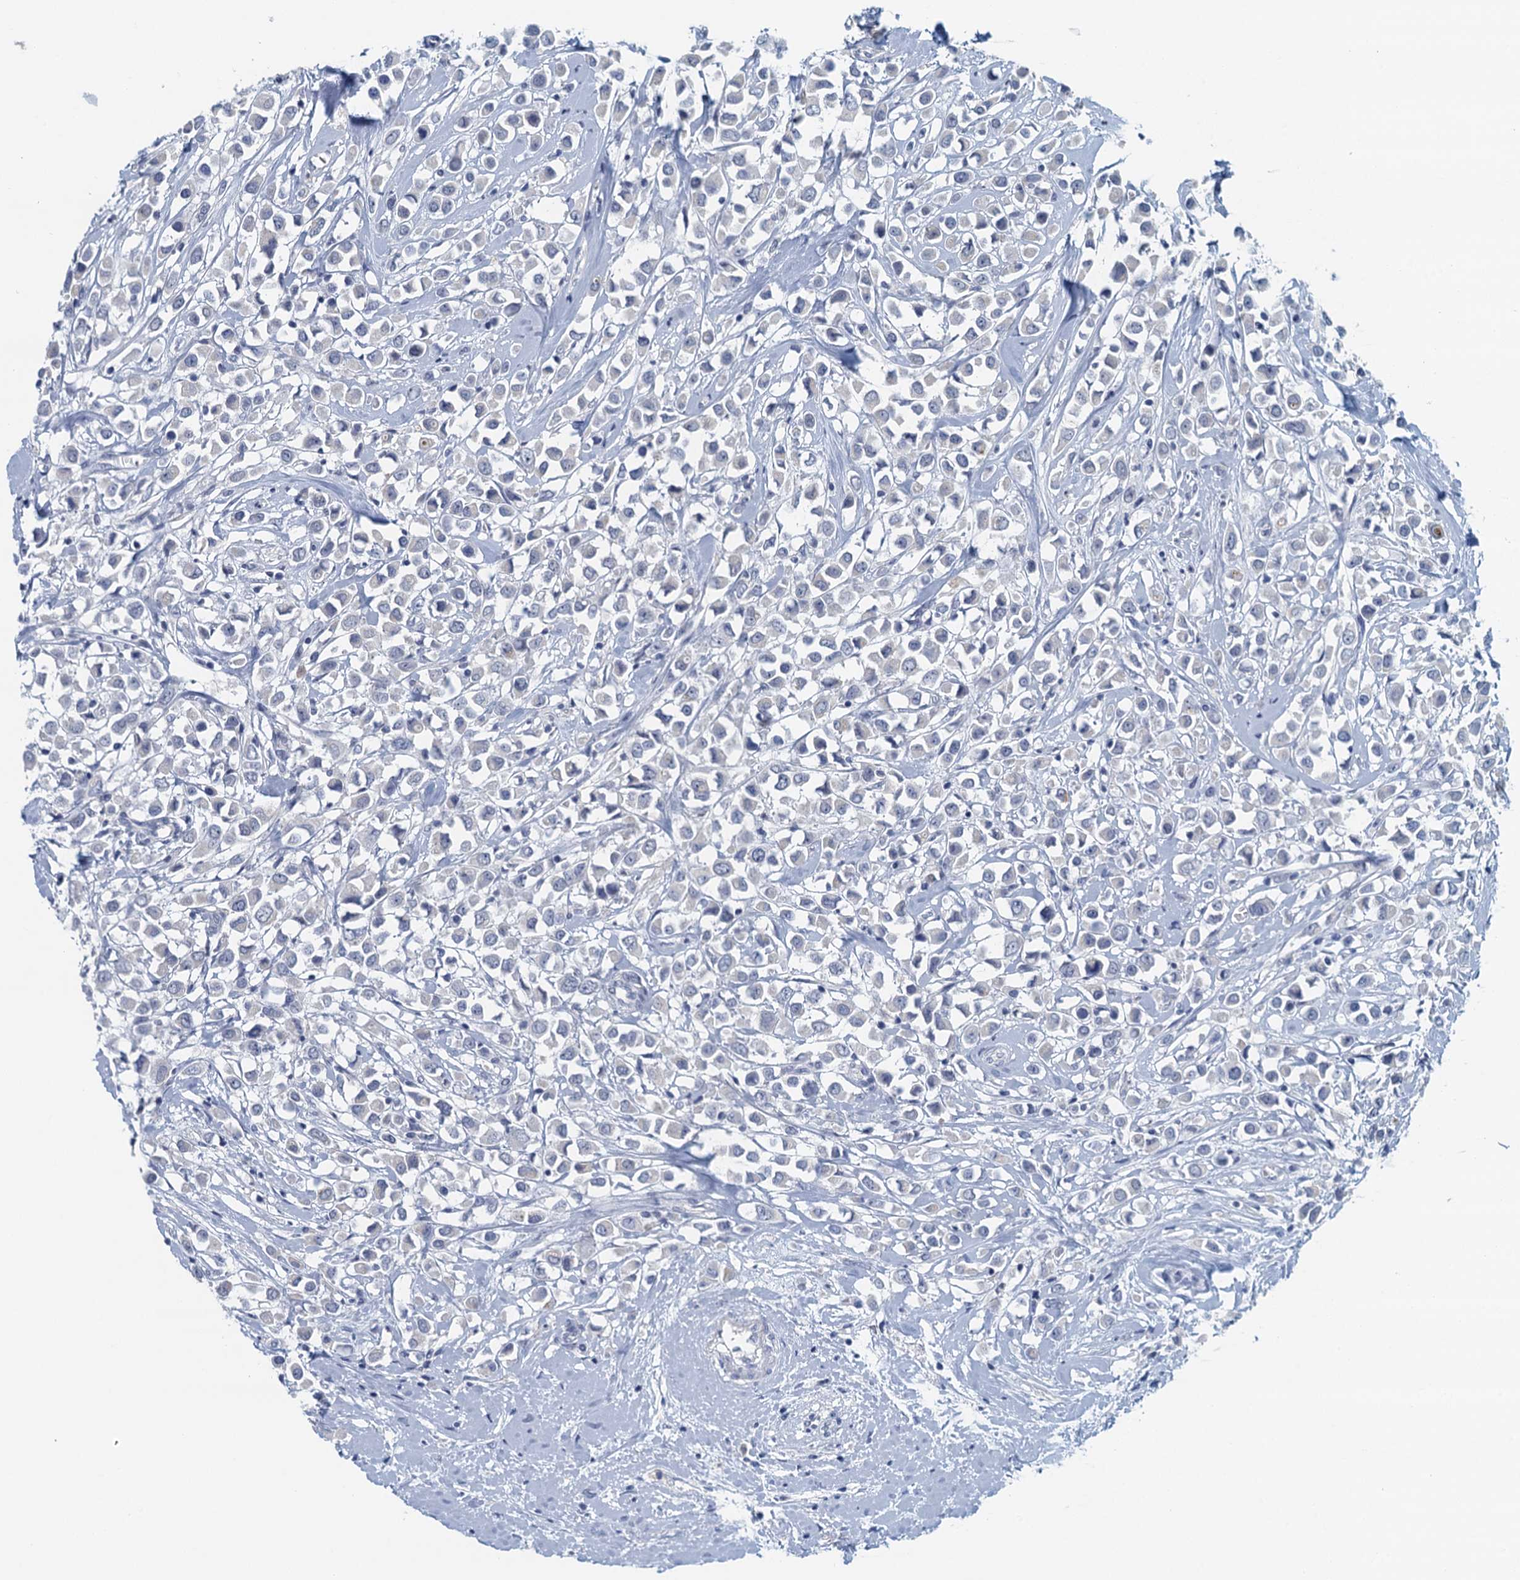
{"staining": {"intensity": "negative", "quantity": "none", "location": "none"}, "tissue": "breast cancer", "cell_type": "Tumor cells", "image_type": "cancer", "snomed": [{"axis": "morphology", "description": "Duct carcinoma"}, {"axis": "topography", "description": "Breast"}], "caption": "Tumor cells show no significant protein staining in breast infiltrating ductal carcinoma.", "gene": "NUBP2", "patient": {"sex": "female", "age": 61}}